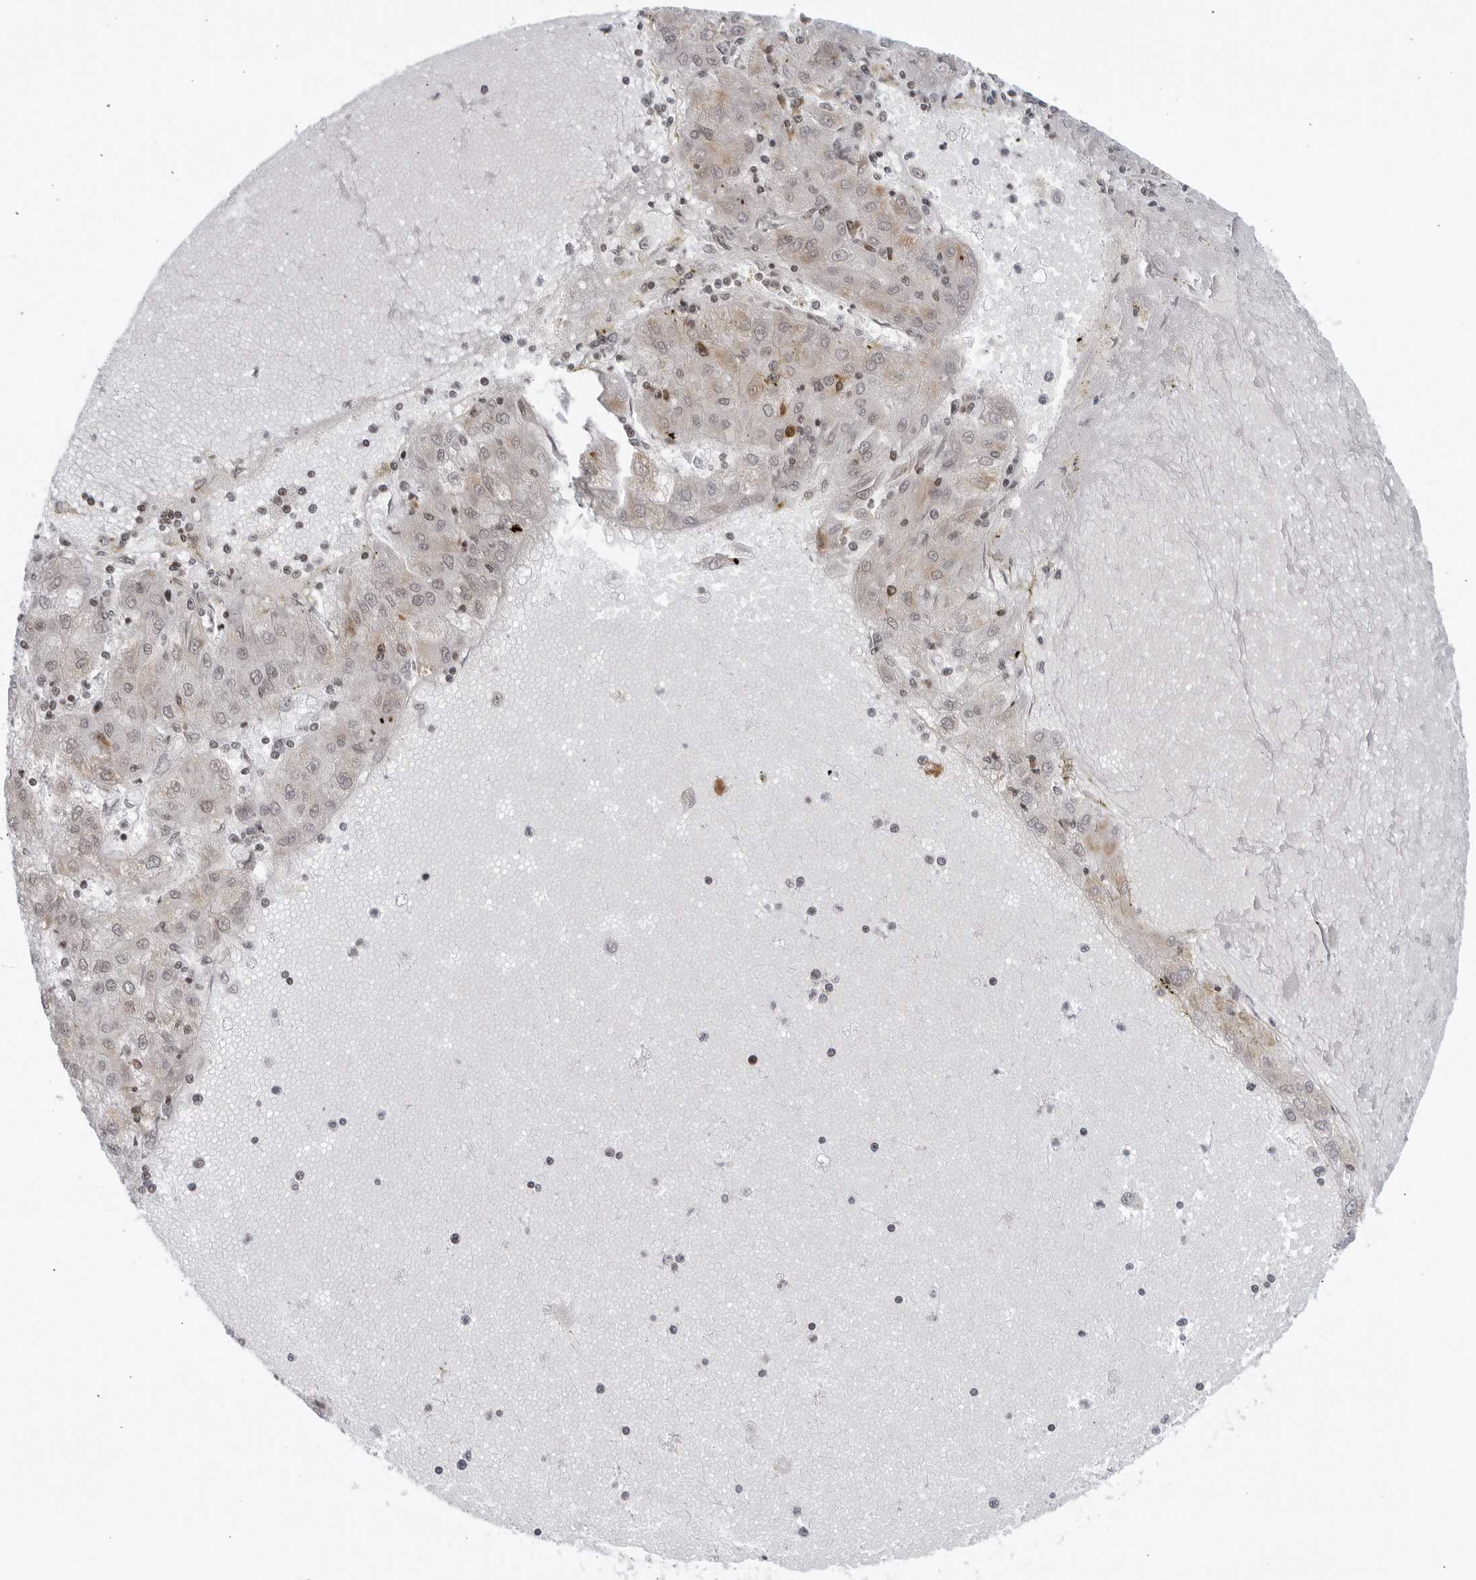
{"staining": {"intensity": "negative", "quantity": "none", "location": "none"}, "tissue": "liver cancer", "cell_type": "Tumor cells", "image_type": "cancer", "snomed": [{"axis": "morphology", "description": "Carcinoma, Hepatocellular, NOS"}, {"axis": "topography", "description": "Liver"}], "caption": "Tumor cells are negative for protein expression in human hepatocellular carcinoma (liver).", "gene": "RAB11FIP3", "patient": {"sex": "male", "age": 72}}